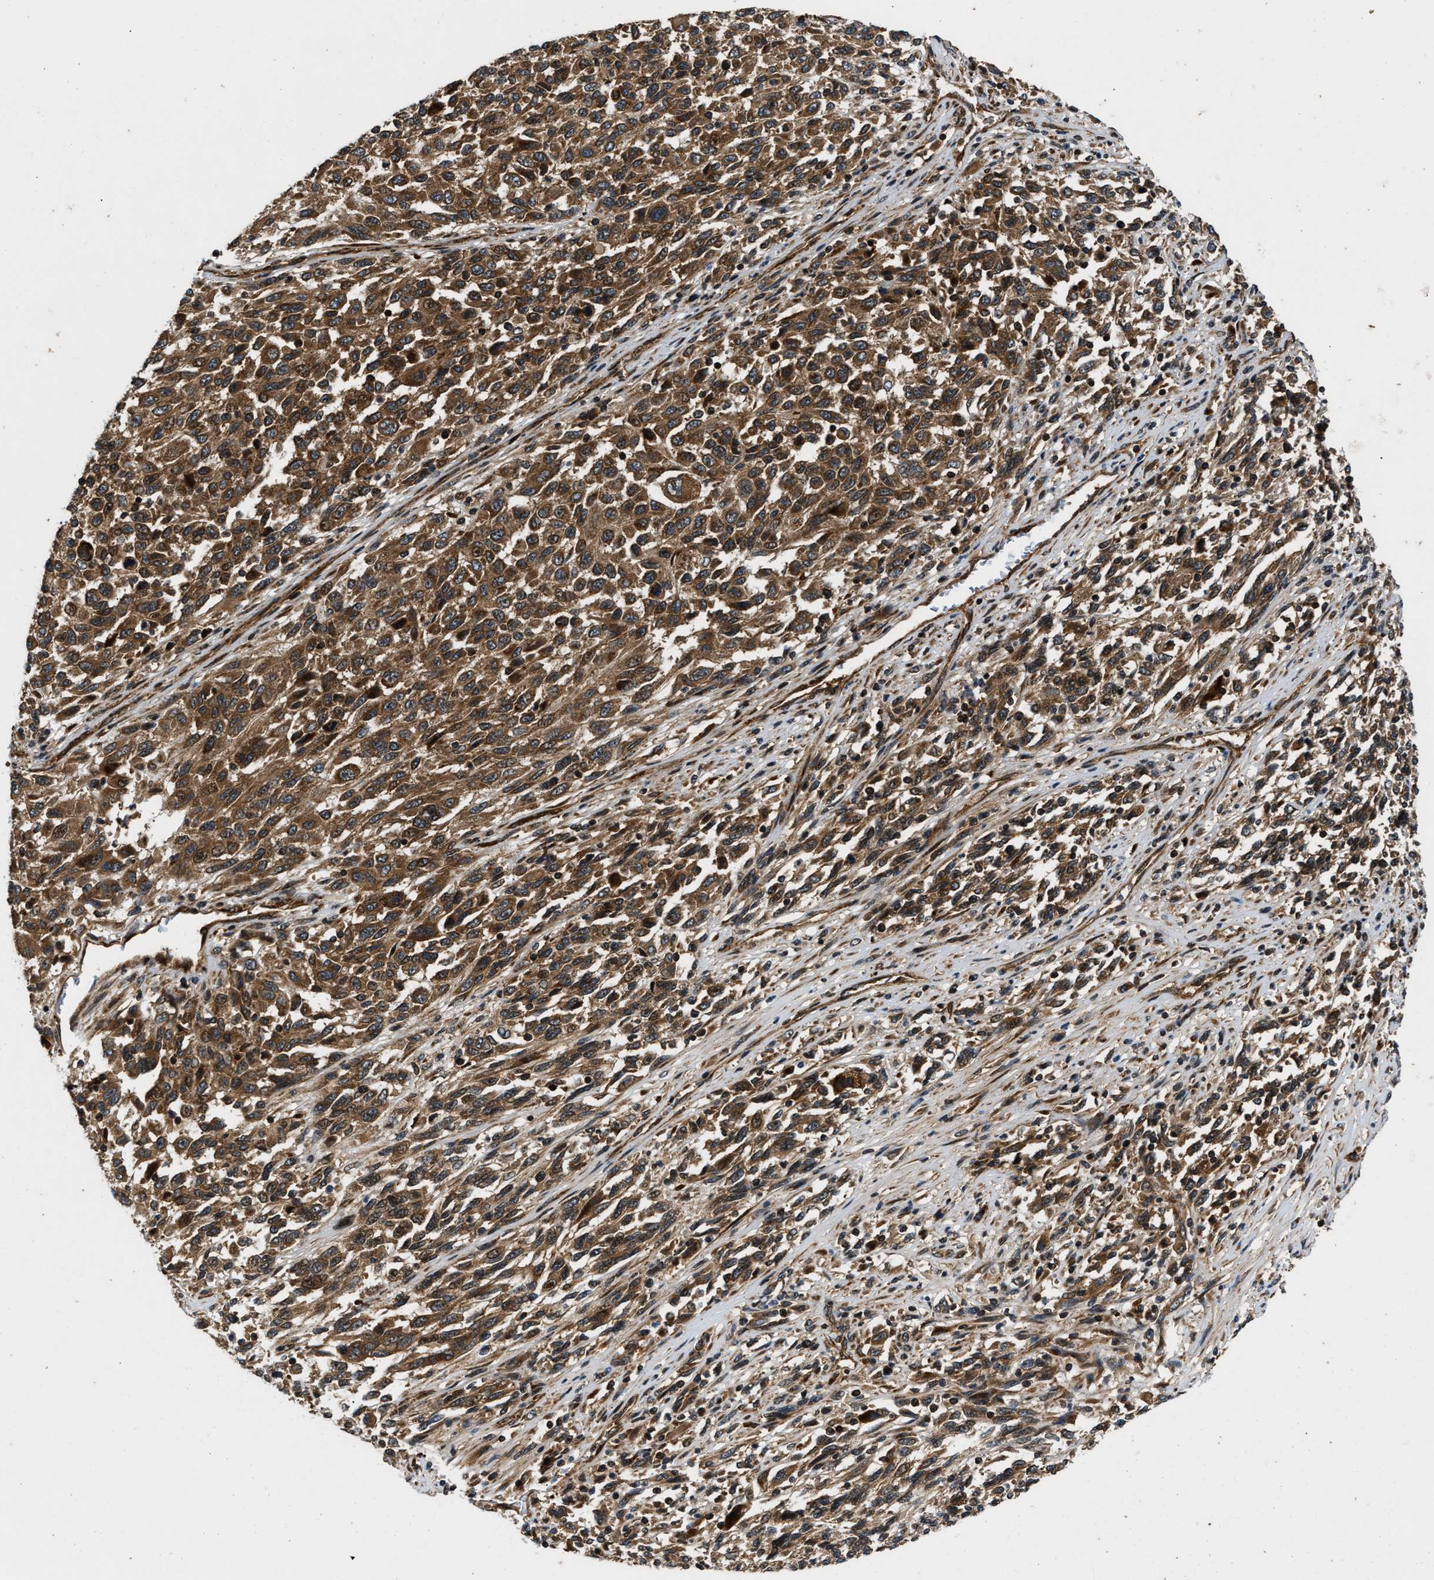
{"staining": {"intensity": "moderate", "quantity": ">75%", "location": "cytoplasmic/membranous"}, "tissue": "melanoma", "cell_type": "Tumor cells", "image_type": "cancer", "snomed": [{"axis": "morphology", "description": "Malignant melanoma, Metastatic site"}, {"axis": "topography", "description": "Lymph node"}], "caption": "Brown immunohistochemical staining in melanoma displays moderate cytoplasmic/membranous positivity in about >75% of tumor cells.", "gene": "PNPLA8", "patient": {"sex": "male", "age": 61}}